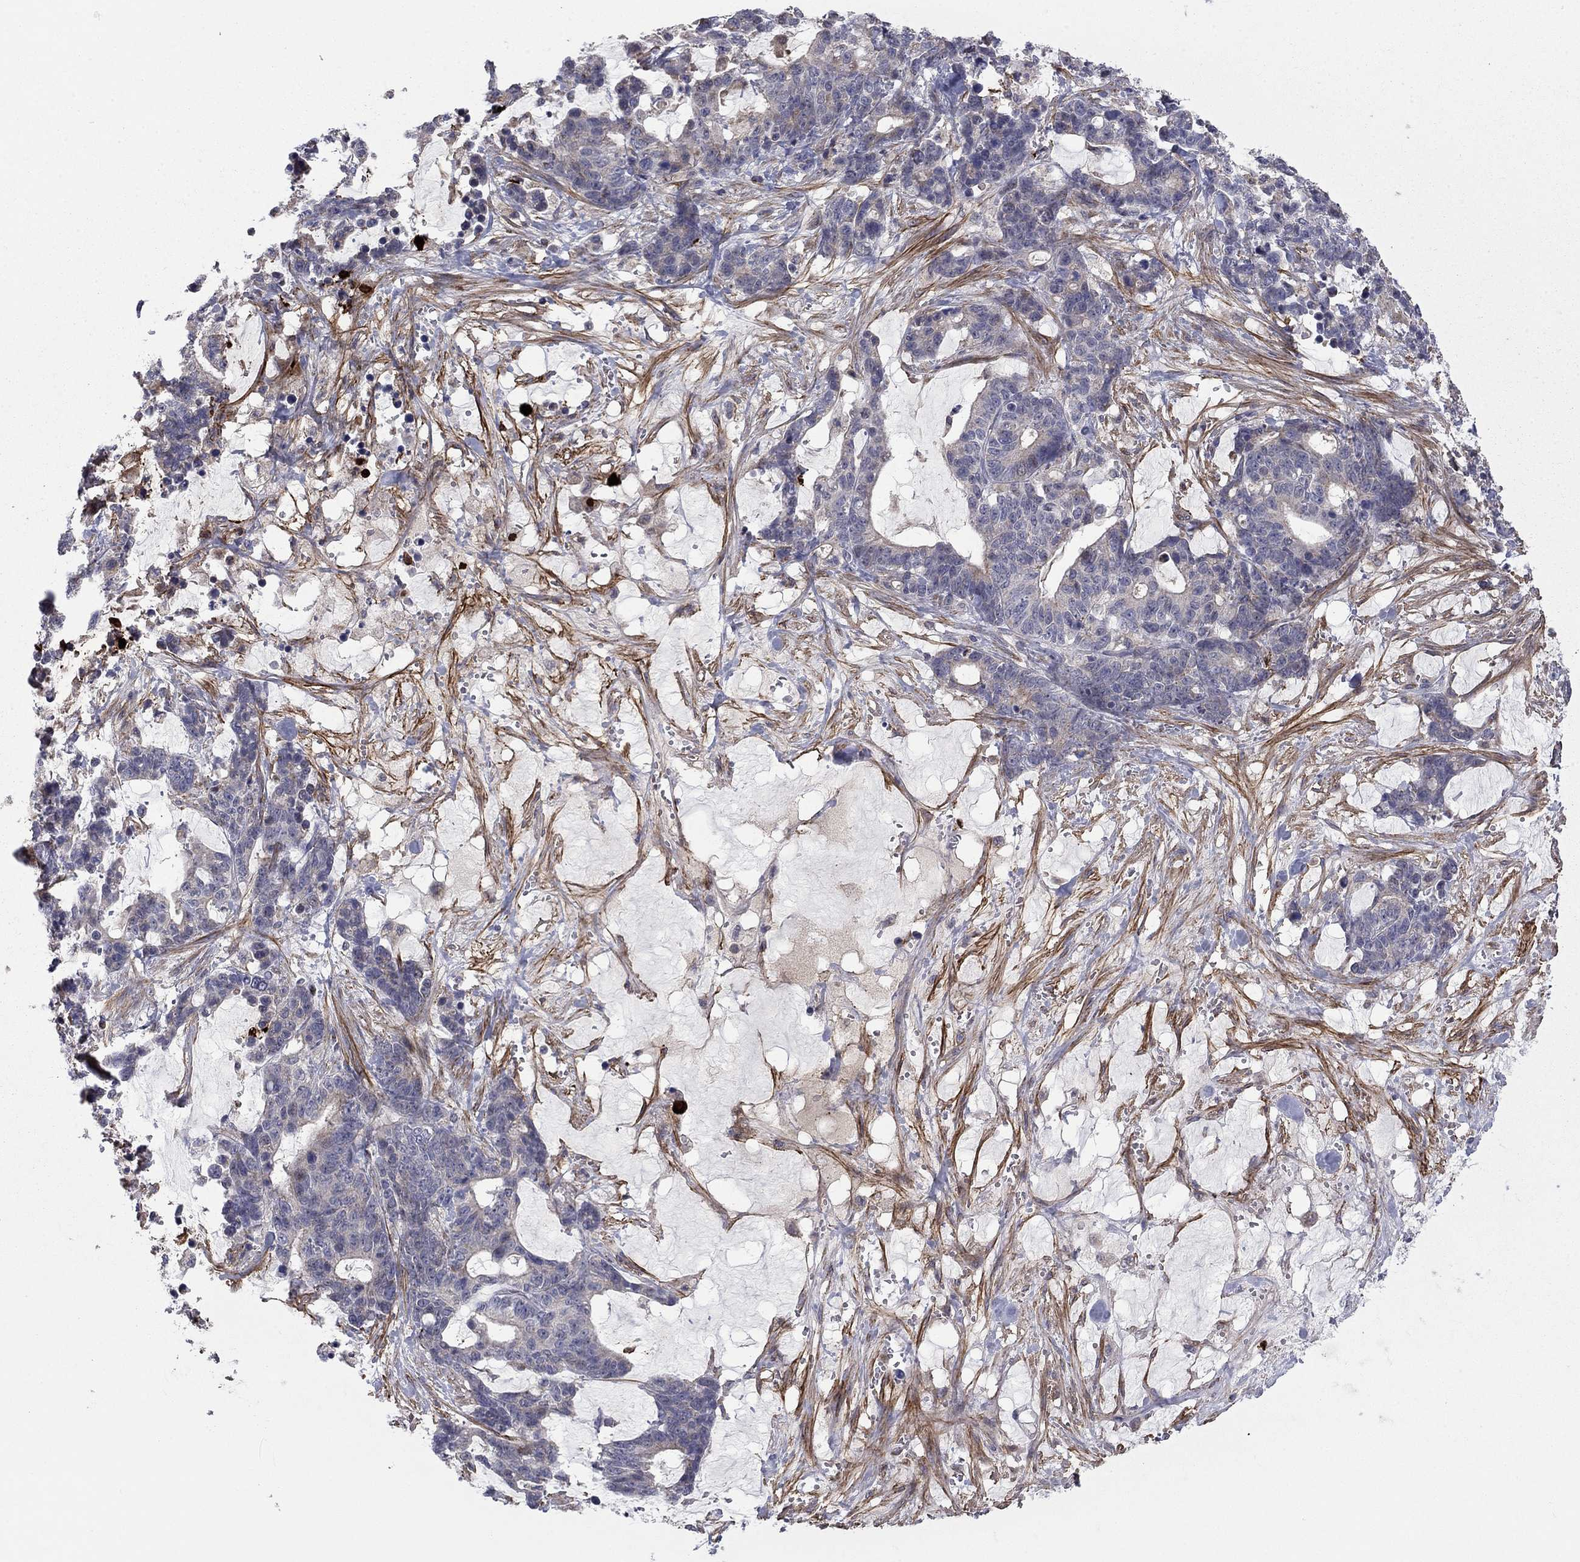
{"staining": {"intensity": "negative", "quantity": "none", "location": "none"}, "tissue": "stomach cancer", "cell_type": "Tumor cells", "image_type": "cancer", "snomed": [{"axis": "morphology", "description": "Normal tissue, NOS"}, {"axis": "morphology", "description": "Adenocarcinoma, NOS"}, {"axis": "topography", "description": "Stomach"}], "caption": "A micrograph of stomach adenocarcinoma stained for a protein demonstrates no brown staining in tumor cells.", "gene": "DOP1B", "patient": {"sex": "female", "age": 64}}